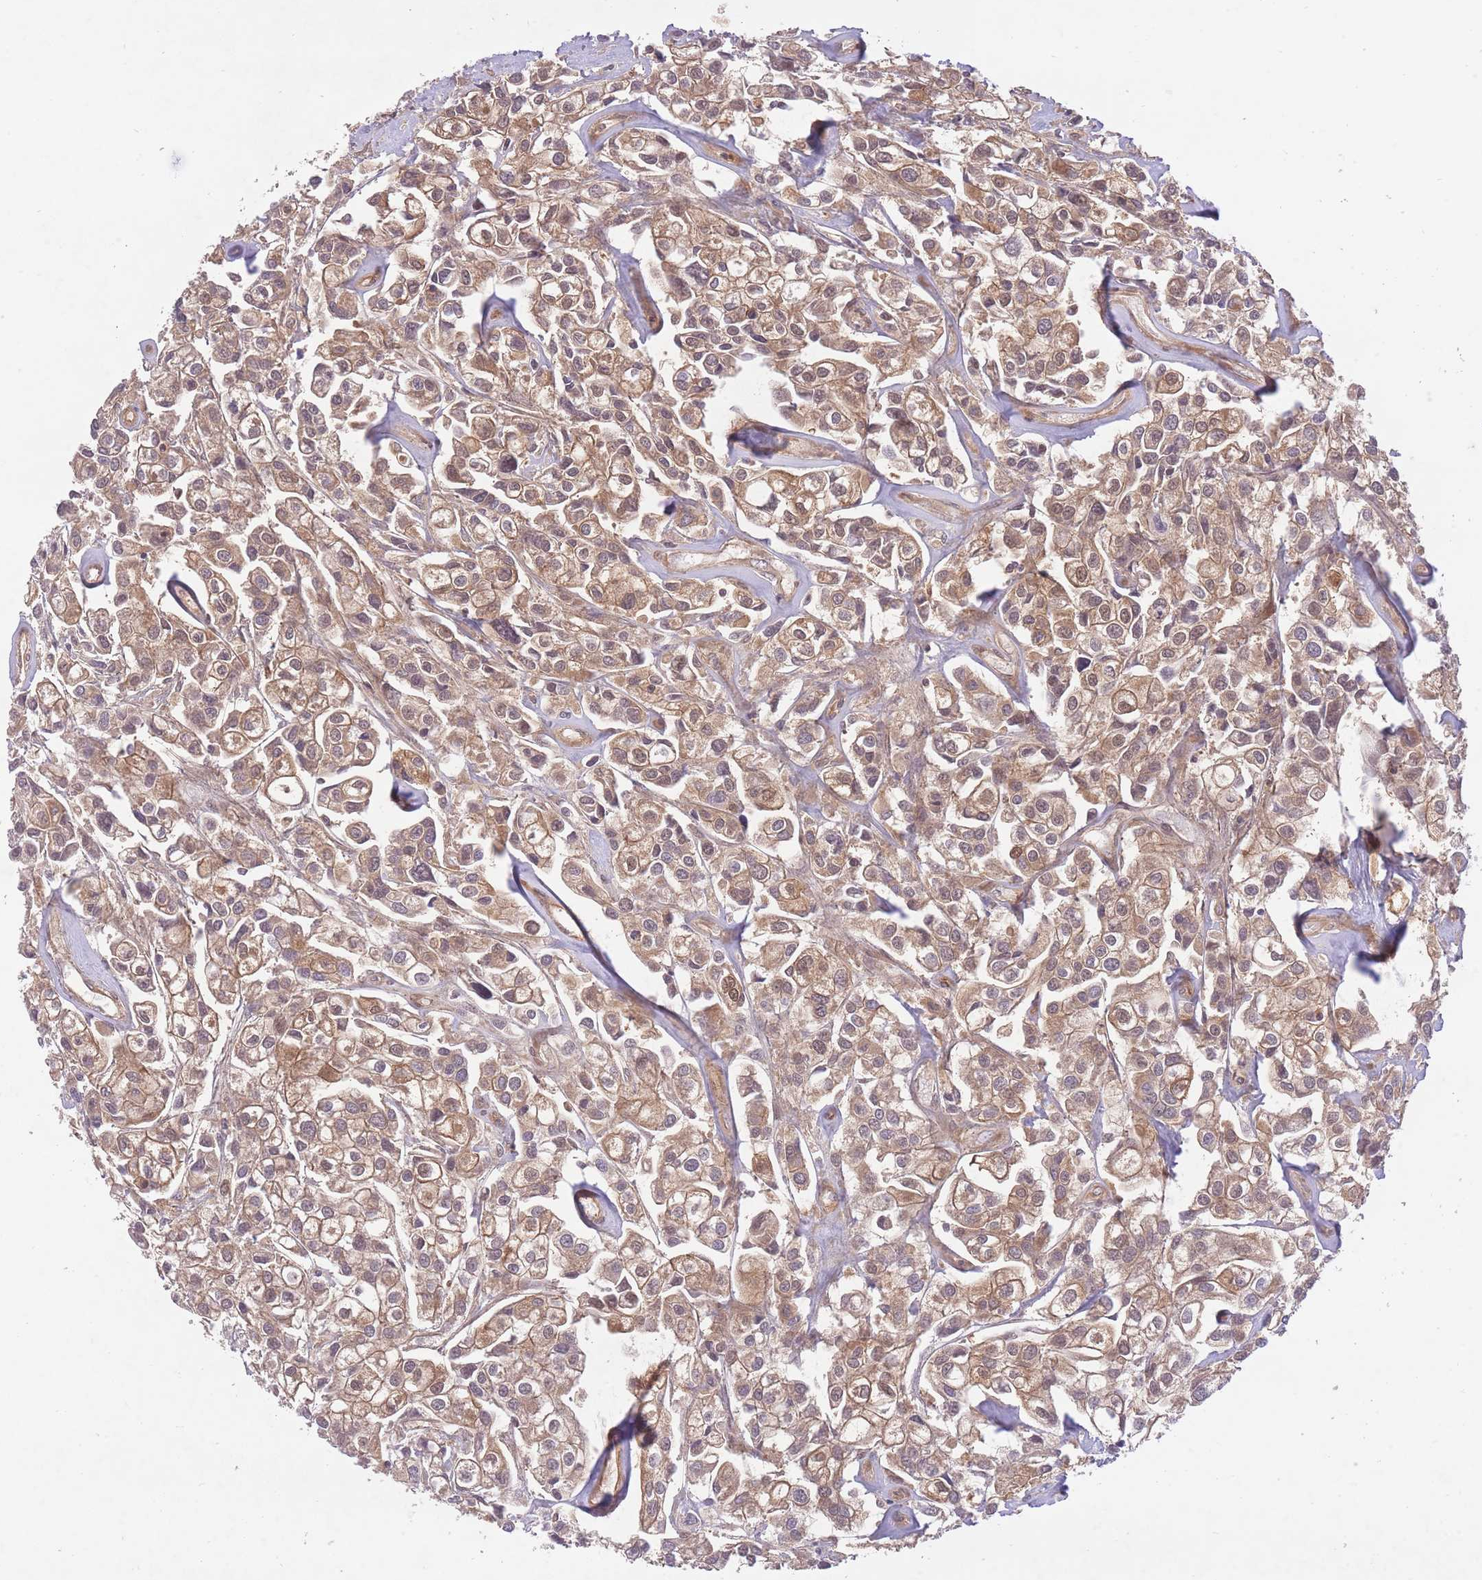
{"staining": {"intensity": "moderate", "quantity": ">75%", "location": "cytoplasmic/membranous,nuclear"}, "tissue": "urothelial cancer", "cell_type": "Tumor cells", "image_type": "cancer", "snomed": [{"axis": "morphology", "description": "Urothelial carcinoma, High grade"}, {"axis": "topography", "description": "Urinary bladder"}], "caption": "Immunohistochemistry (IHC) photomicrograph of neoplastic tissue: urothelial cancer stained using IHC displays medium levels of moderate protein expression localized specifically in the cytoplasmic/membranous and nuclear of tumor cells, appearing as a cytoplasmic/membranous and nuclear brown color.", "gene": "PREP", "patient": {"sex": "male", "age": 67}}